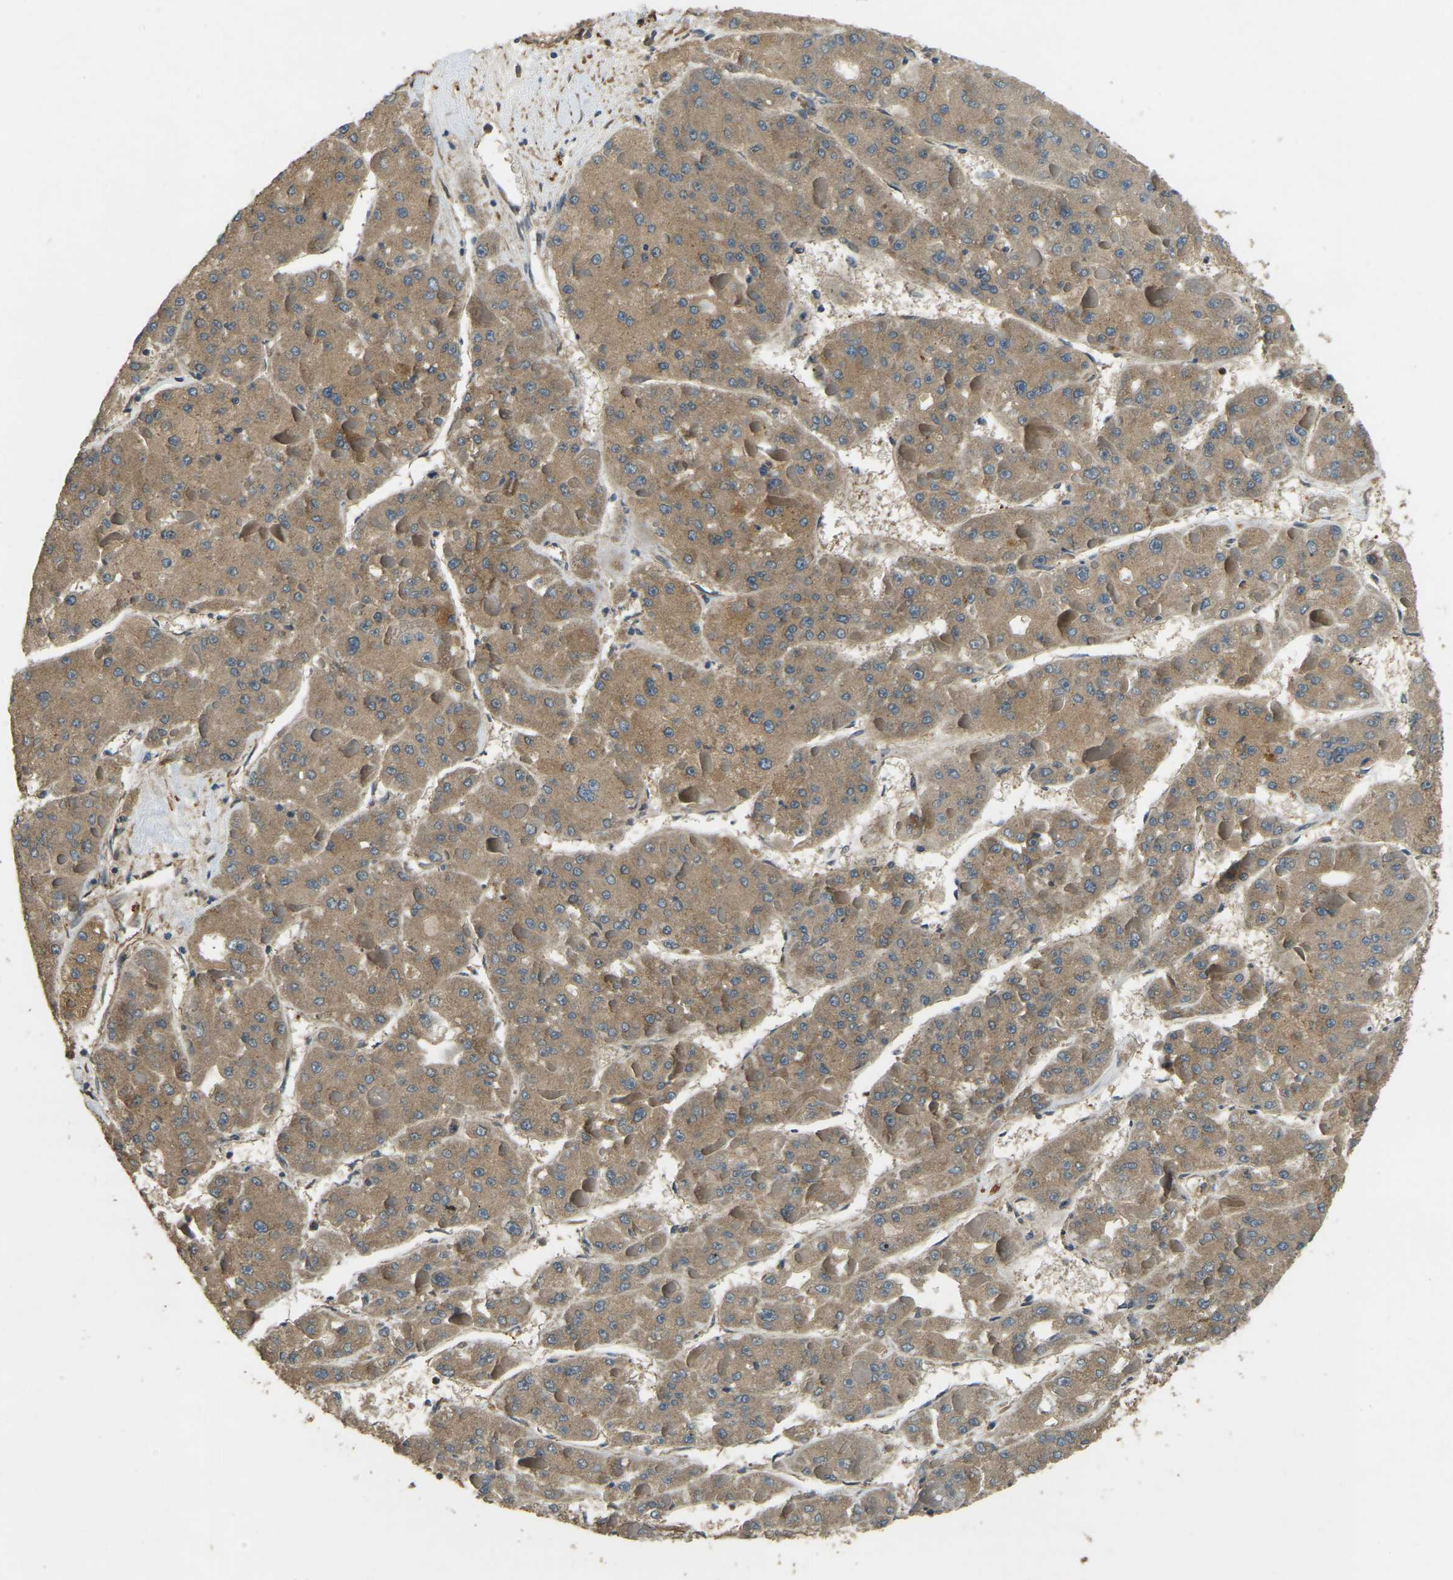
{"staining": {"intensity": "moderate", "quantity": ">75%", "location": "cytoplasmic/membranous"}, "tissue": "liver cancer", "cell_type": "Tumor cells", "image_type": "cancer", "snomed": [{"axis": "morphology", "description": "Carcinoma, Hepatocellular, NOS"}, {"axis": "topography", "description": "Liver"}], "caption": "A high-resolution micrograph shows immunohistochemistry (IHC) staining of liver hepatocellular carcinoma, which exhibits moderate cytoplasmic/membranous expression in about >75% of tumor cells. (DAB (3,3'-diaminobenzidine) IHC, brown staining for protein, blue staining for nuclei).", "gene": "ERGIC1", "patient": {"sex": "female", "age": 73}}